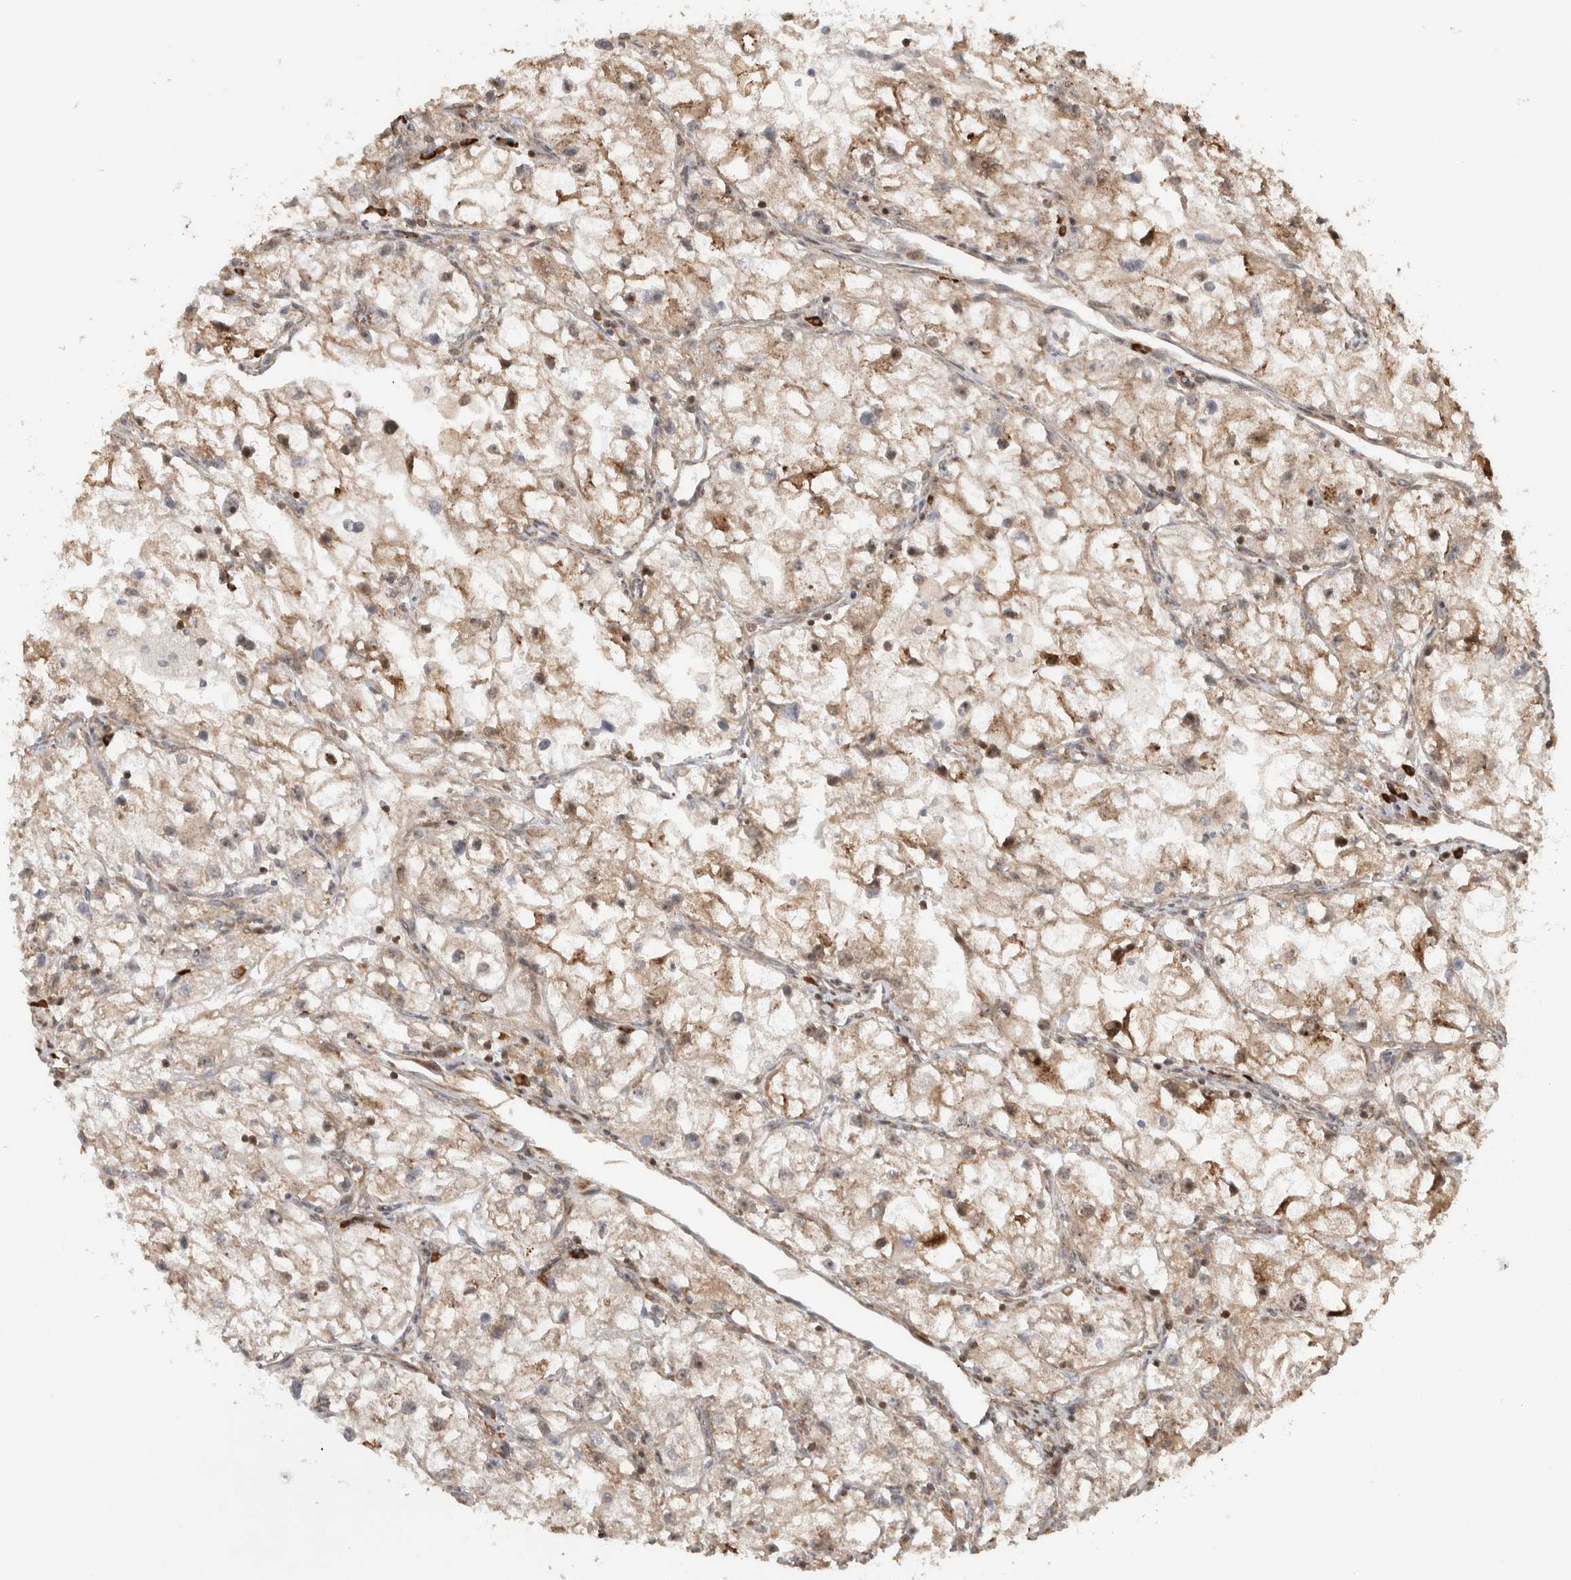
{"staining": {"intensity": "weak", "quantity": ">75%", "location": "cytoplasmic/membranous"}, "tissue": "renal cancer", "cell_type": "Tumor cells", "image_type": "cancer", "snomed": [{"axis": "morphology", "description": "Adenocarcinoma, NOS"}, {"axis": "topography", "description": "Kidney"}], "caption": "This micrograph shows IHC staining of renal adenocarcinoma, with low weak cytoplasmic/membranous staining in approximately >75% of tumor cells.", "gene": "CNTROB", "patient": {"sex": "female", "age": 70}}